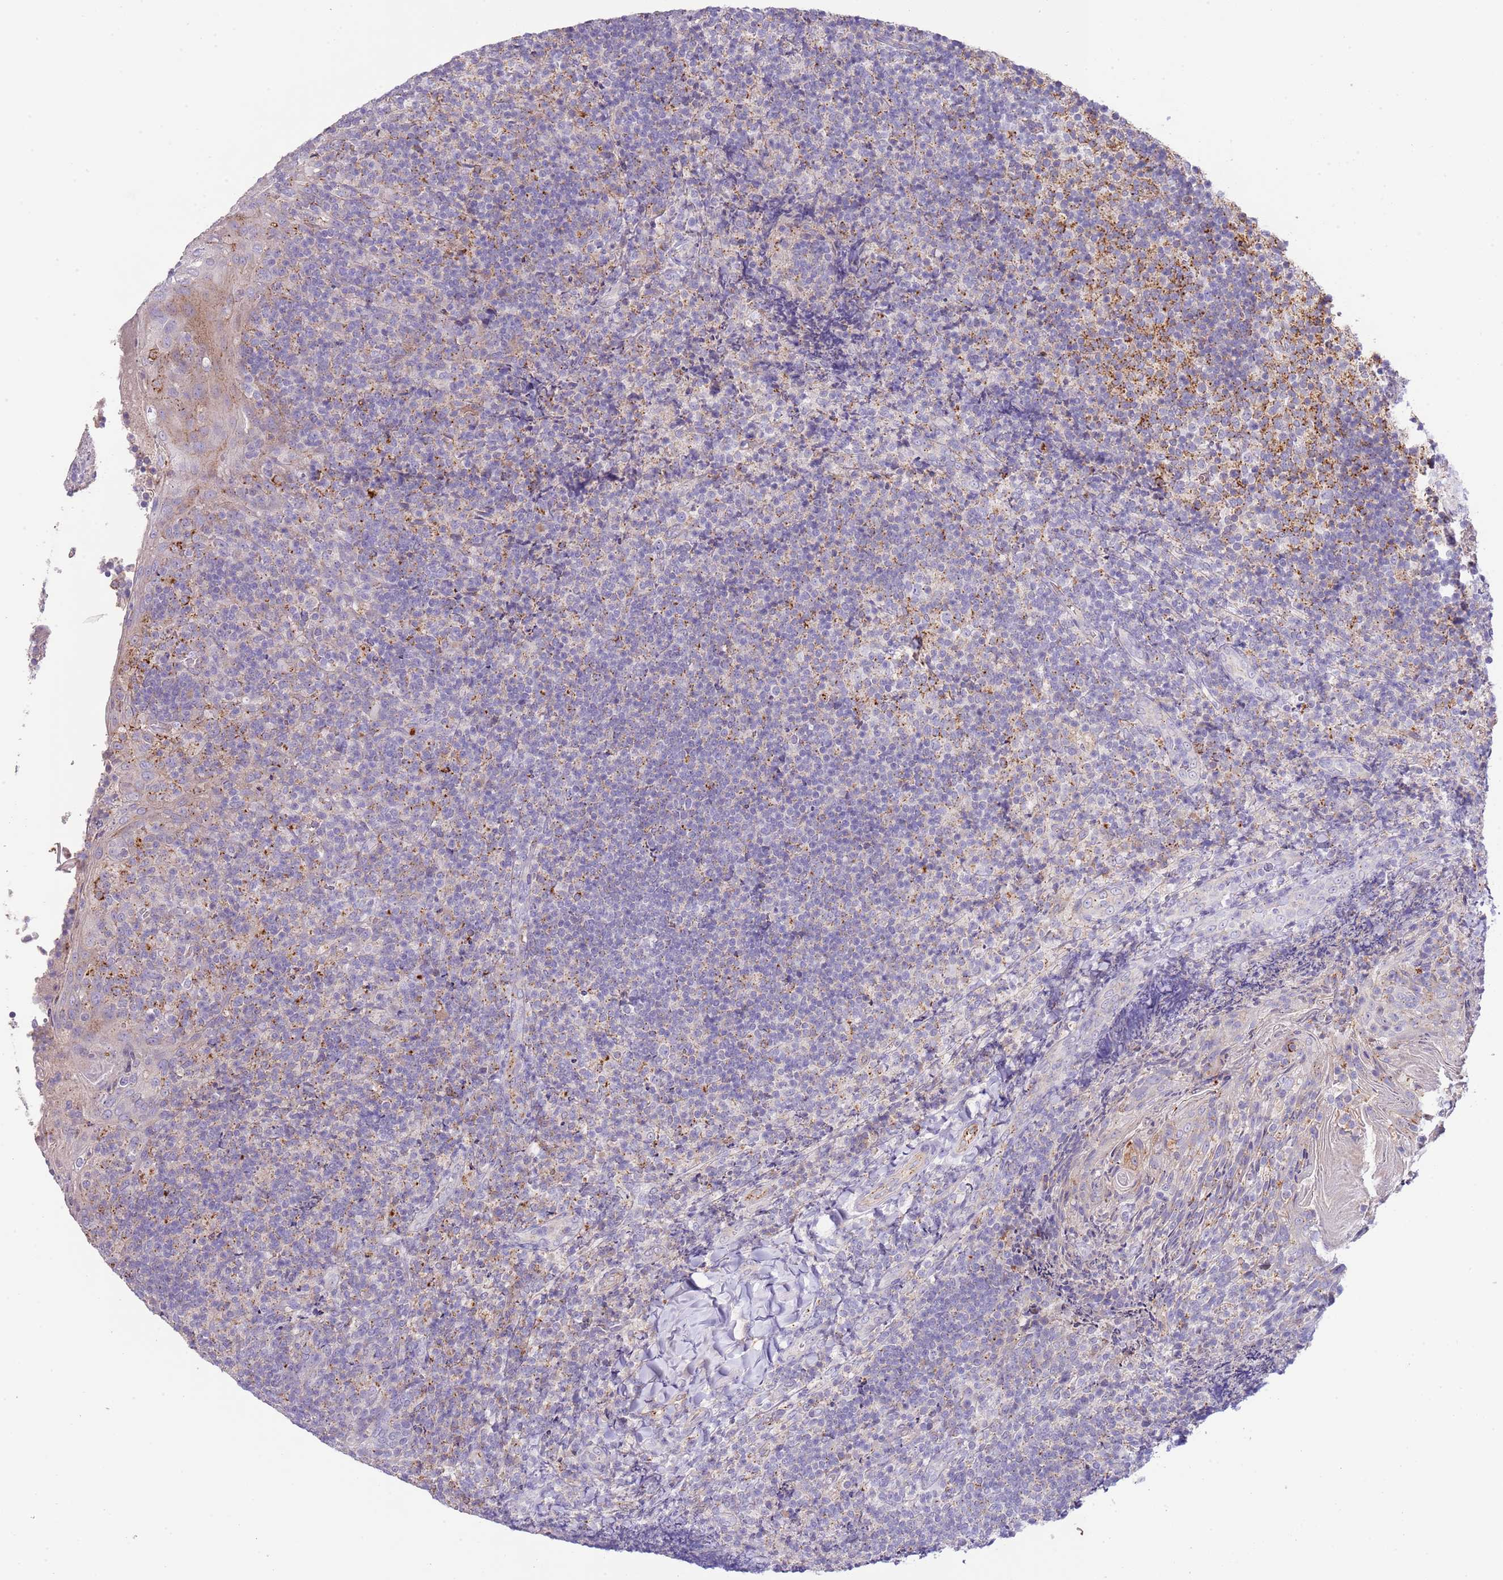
{"staining": {"intensity": "weak", "quantity": "25%-75%", "location": "cytoplasmic/membranous"}, "tissue": "tonsil", "cell_type": "Germinal center cells", "image_type": "normal", "snomed": [{"axis": "morphology", "description": "Normal tissue, NOS"}, {"axis": "topography", "description": "Tonsil"}], "caption": "Brown immunohistochemical staining in benign tonsil shows weak cytoplasmic/membranous expression in about 25%-75% of germinal center cells.", "gene": "ABHD17A", "patient": {"sex": "female", "age": 10}}